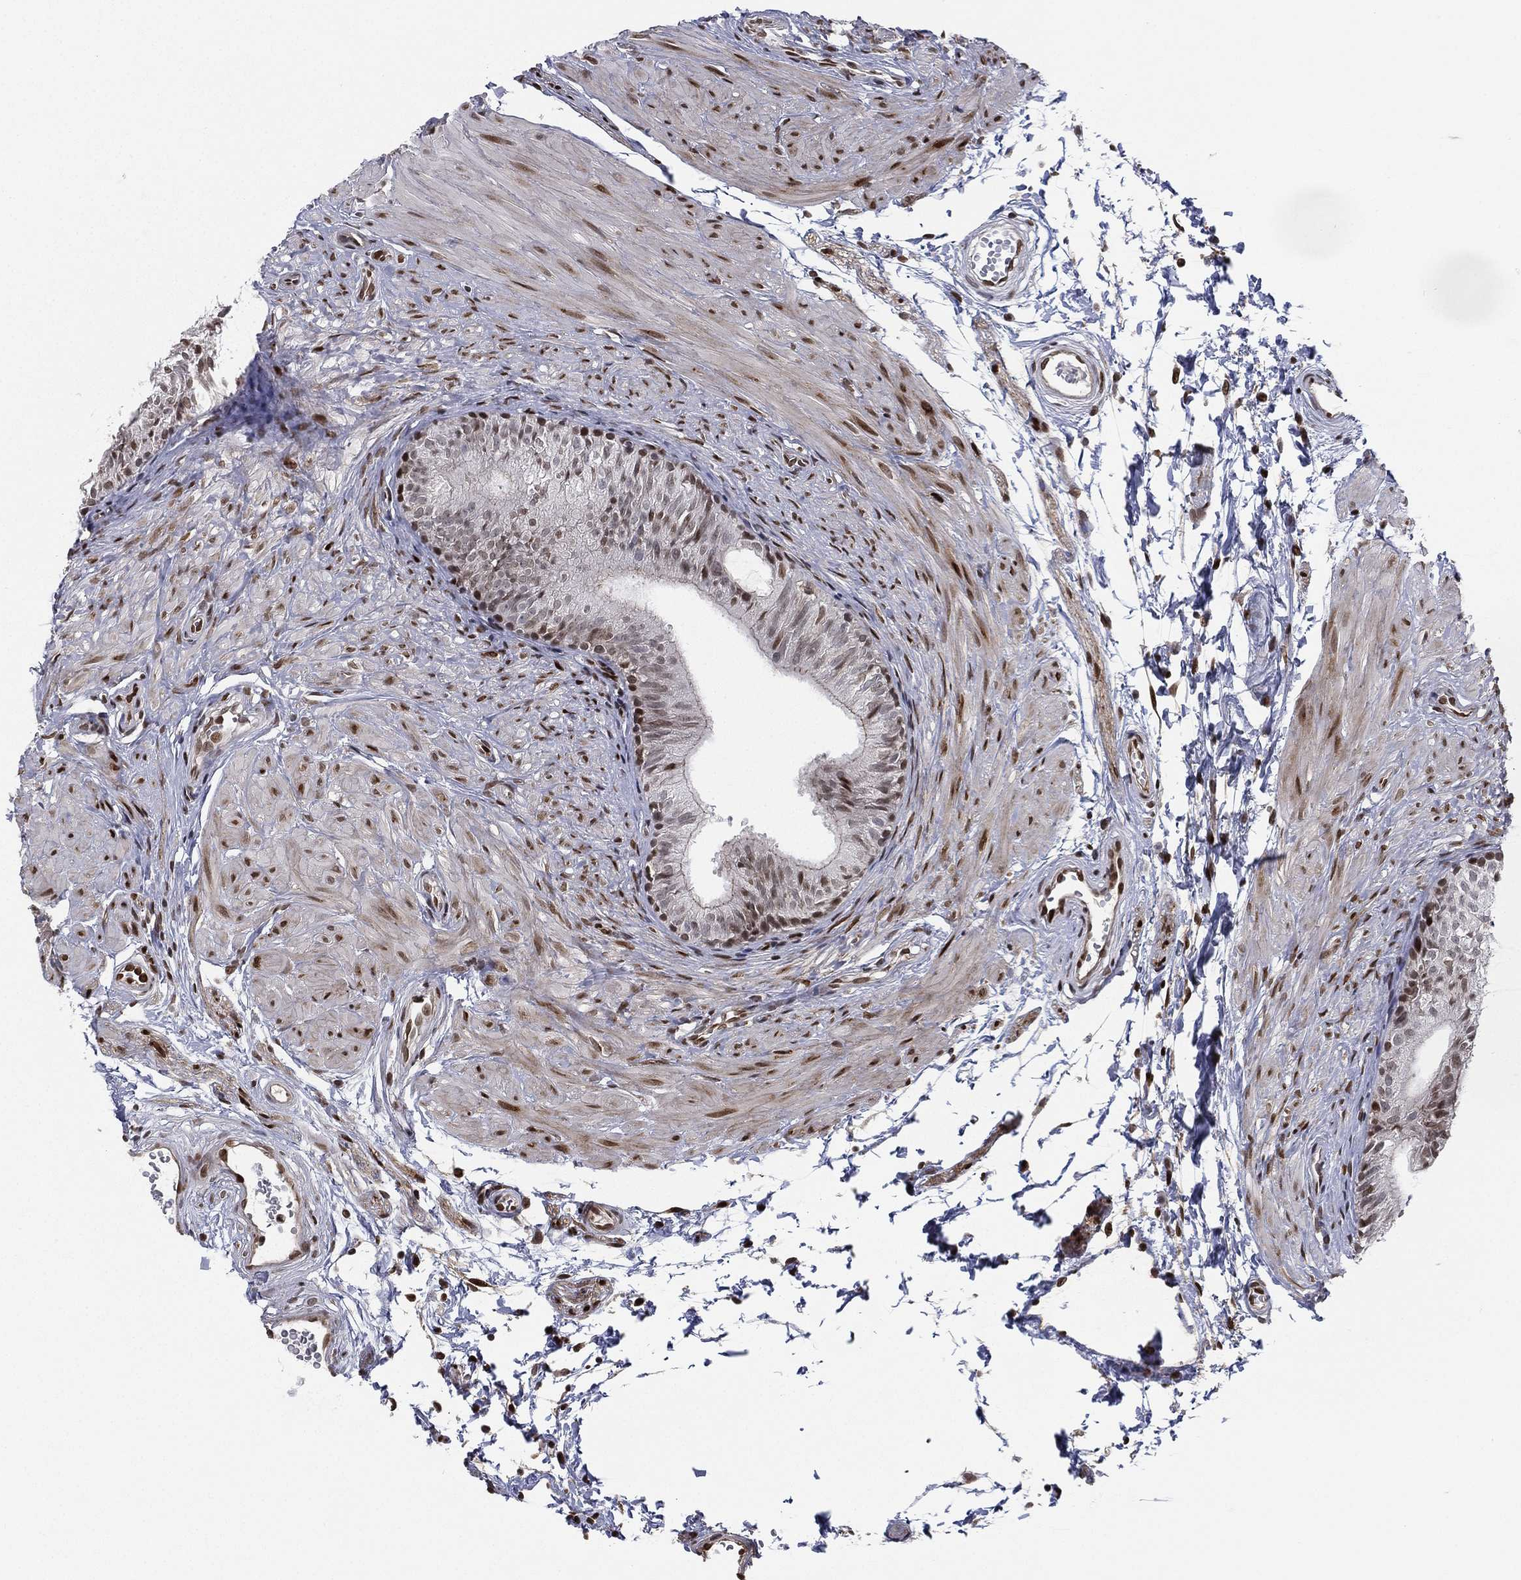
{"staining": {"intensity": "moderate", "quantity": "25%-75%", "location": "nuclear"}, "tissue": "epididymis", "cell_type": "Glandular cells", "image_type": "normal", "snomed": [{"axis": "morphology", "description": "Normal tissue, NOS"}, {"axis": "topography", "description": "Epididymis"}], "caption": "Epididymis stained with a brown dye displays moderate nuclear positive expression in approximately 25%-75% of glandular cells.", "gene": "LMNB1", "patient": {"sex": "male", "age": 22}}